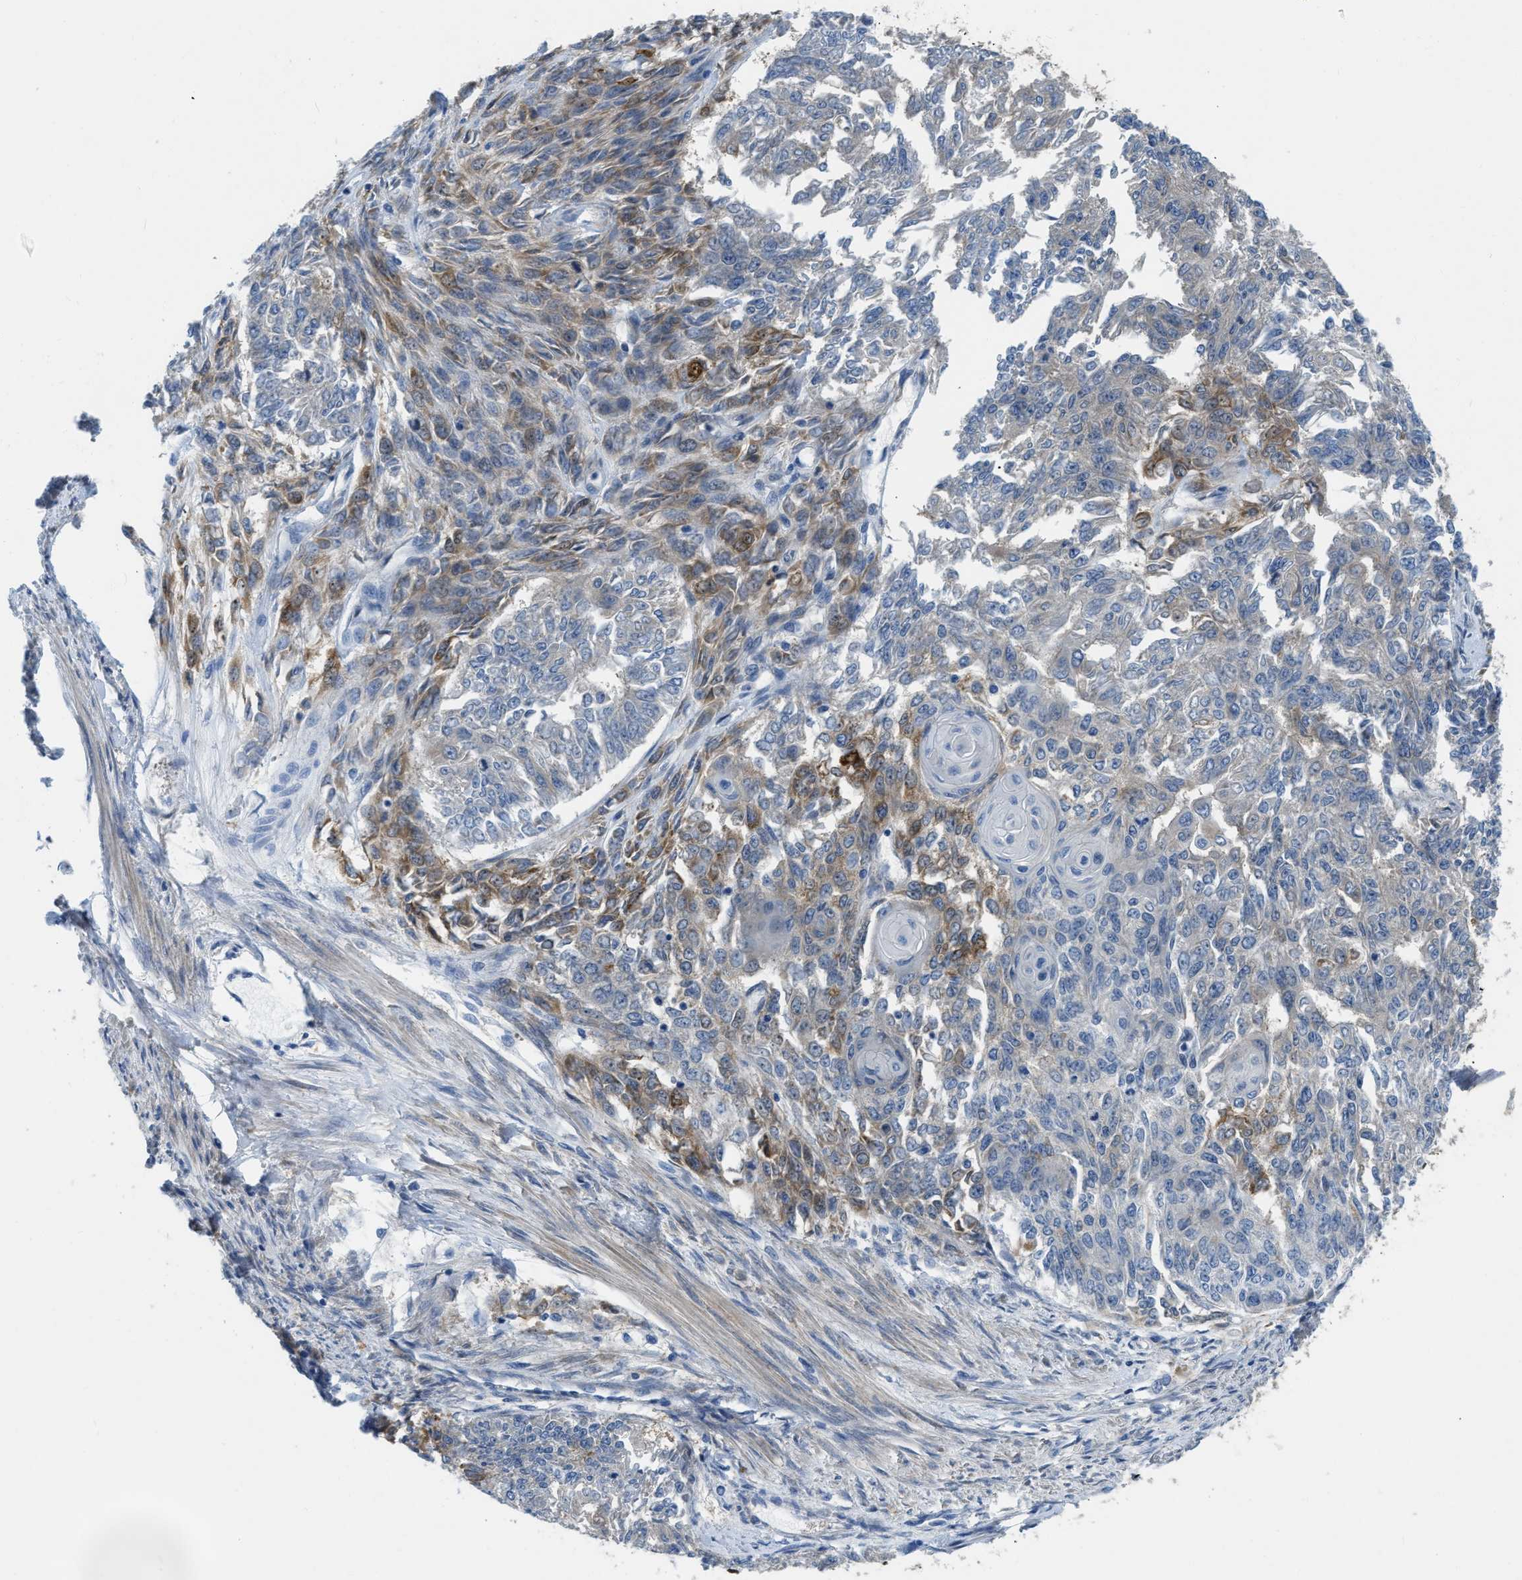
{"staining": {"intensity": "weak", "quantity": "<25%", "location": "cytoplasmic/membranous"}, "tissue": "endometrial cancer", "cell_type": "Tumor cells", "image_type": "cancer", "snomed": [{"axis": "morphology", "description": "Adenocarcinoma, NOS"}, {"axis": "topography", "description": "Endometrium"}], "caption": "IHC image of endometrial cancer (adenocarcinoma) stained for a protein (brown), which reveals no expression in tumor cells.", "gene": "PFKP", "patient": {"sex": "female", "age": 32}}